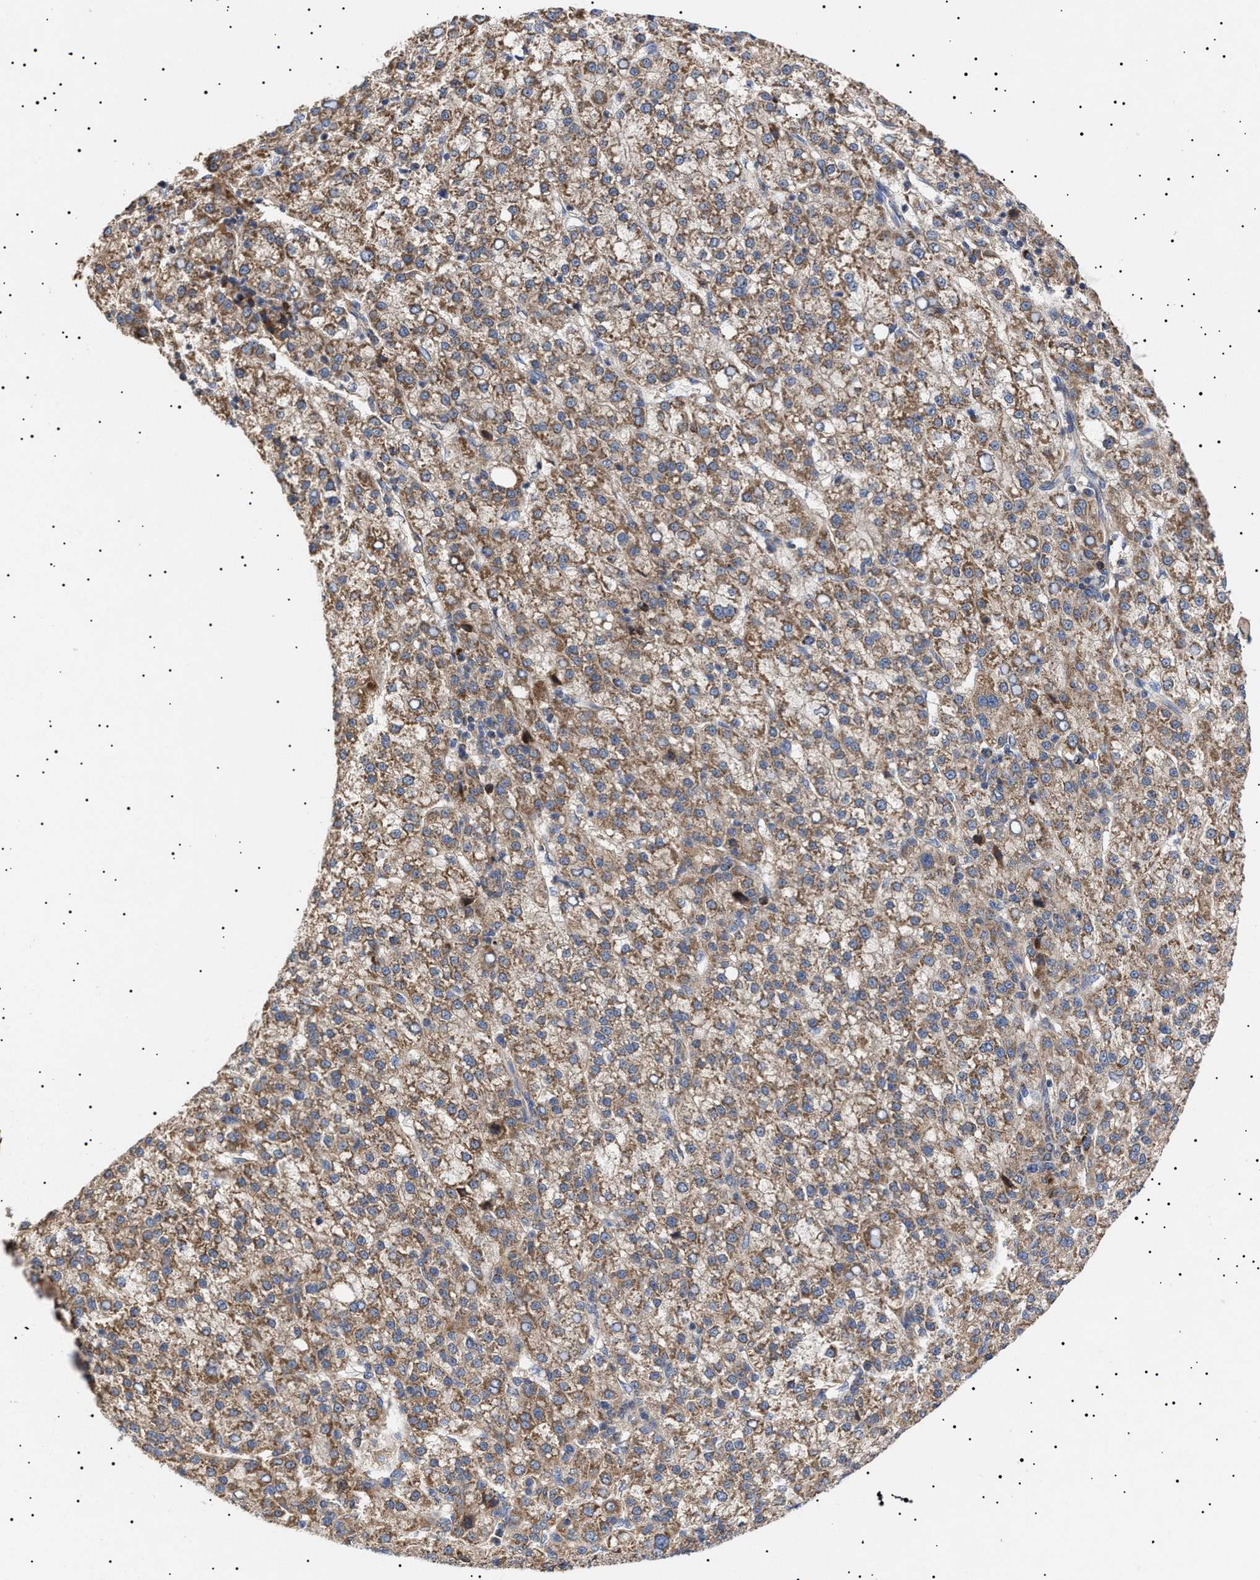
{"staining": {"intensity": "moderate", "quantity": ">75%", "location": "cytoplasmic/membranous"}, "tissue": "liver cancer", "cell_type": "Tumor cells", "image_type": "cancer", "snomed": [{"axis": "morphology", "description": "Carcinoma, Hepatocellular, NOS"}, {"axis": "topography", "description": "Liver"}], "caption": "A brown stain labels moderate cytoplasmic/membranous expression of a protein in liver cancer (hepatocellular carcinoma) tumor cells.", "gene": "MRPL10", "patient": {"sex": "female", "age": 58}}